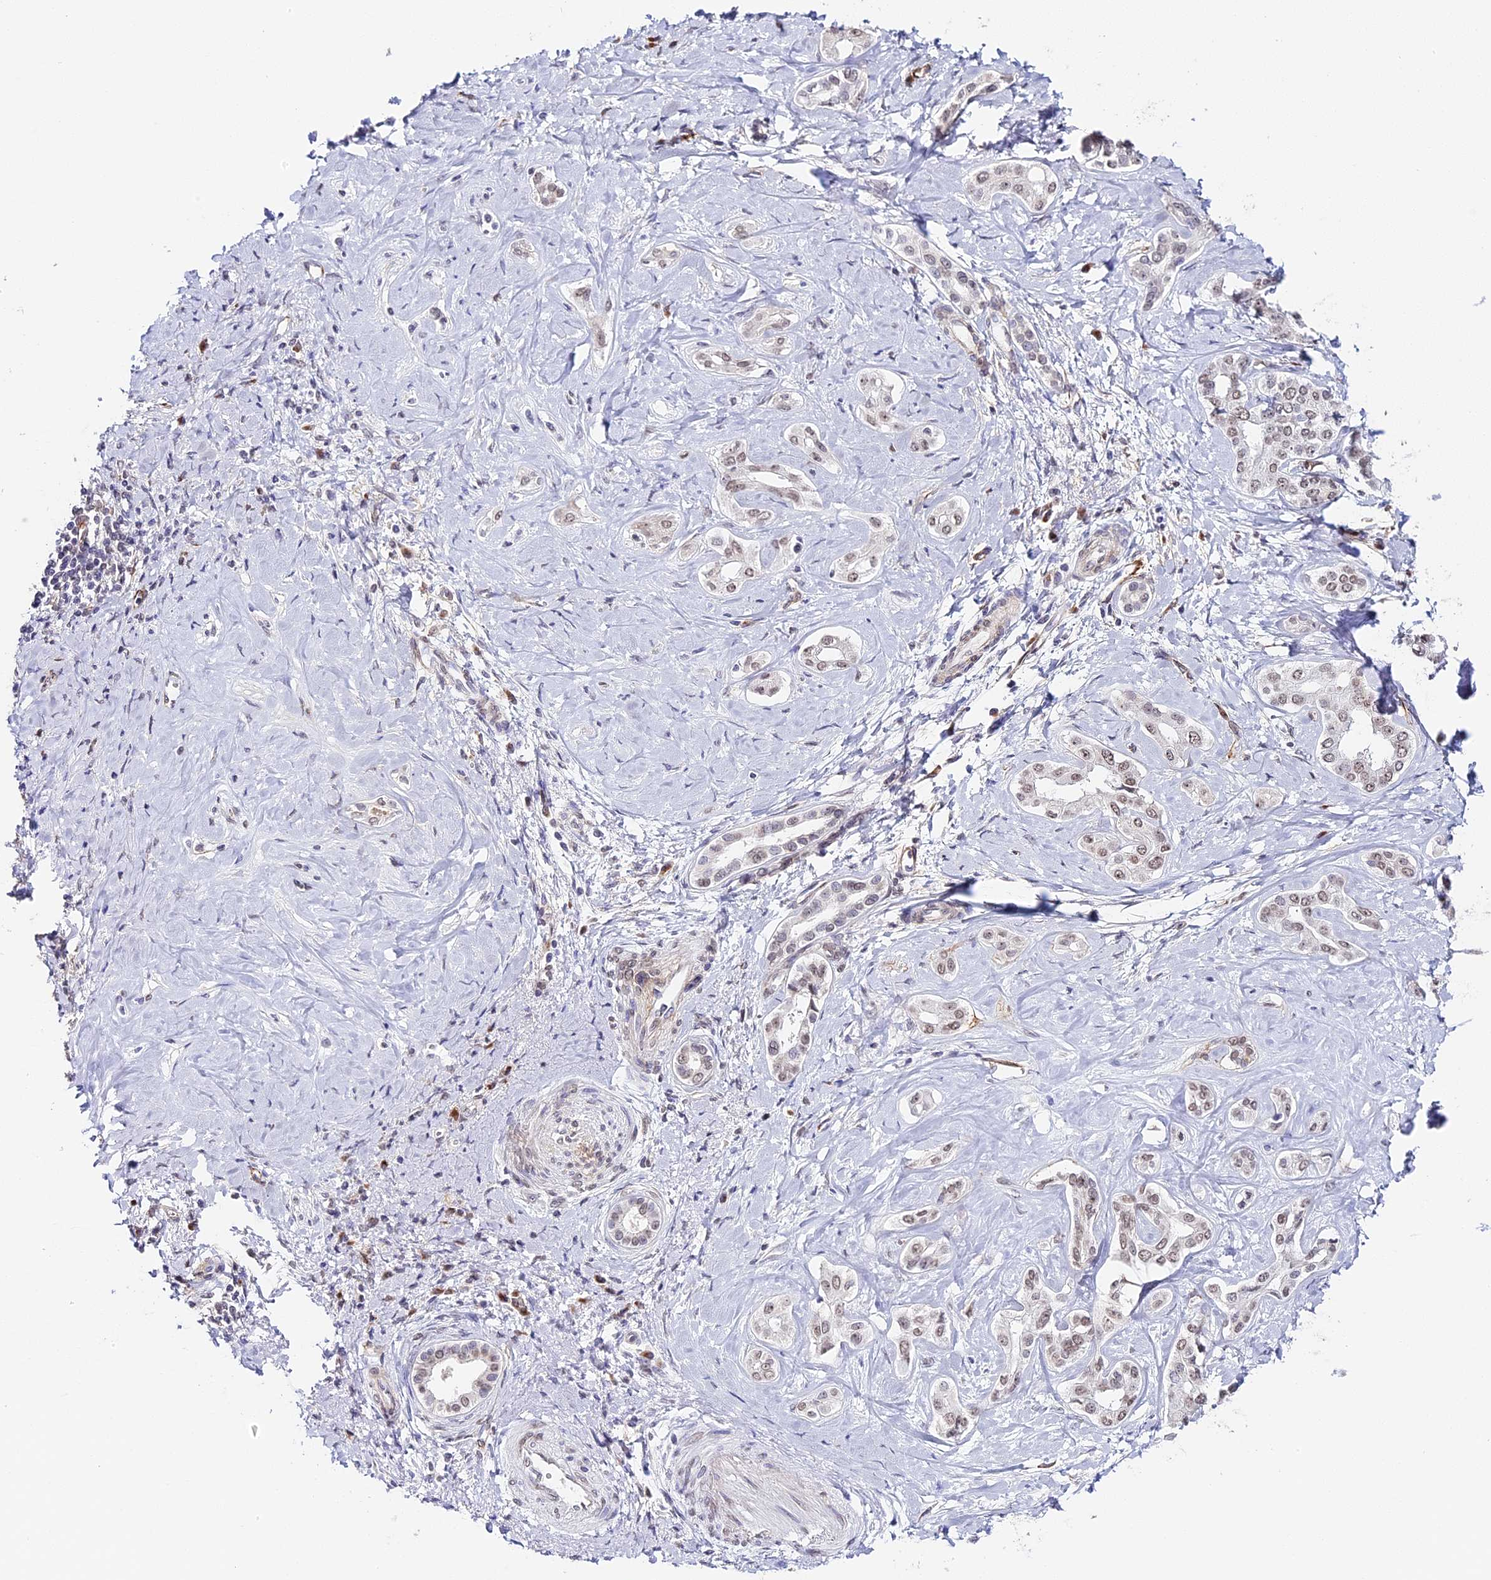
{"staining": {"intensity": "weak", "quantity": "<25%", "location": "nuclear"}, "tissue": "liver cancer", "cell_type": "Tumor cells", "image_type": "cancer", "snomed": [{"axis": "morphology", "description": "Cholangiocarcinoma"}, {"axis": "topography", "description": "Liver"}], "caption": "Immunohistochemical staining of human liver cancer (cholangiocarcinoma) reveals no significant staining in tumor cells.", "gene": "HEATR5B", "patient": {"sex": "female", "age": 77}}